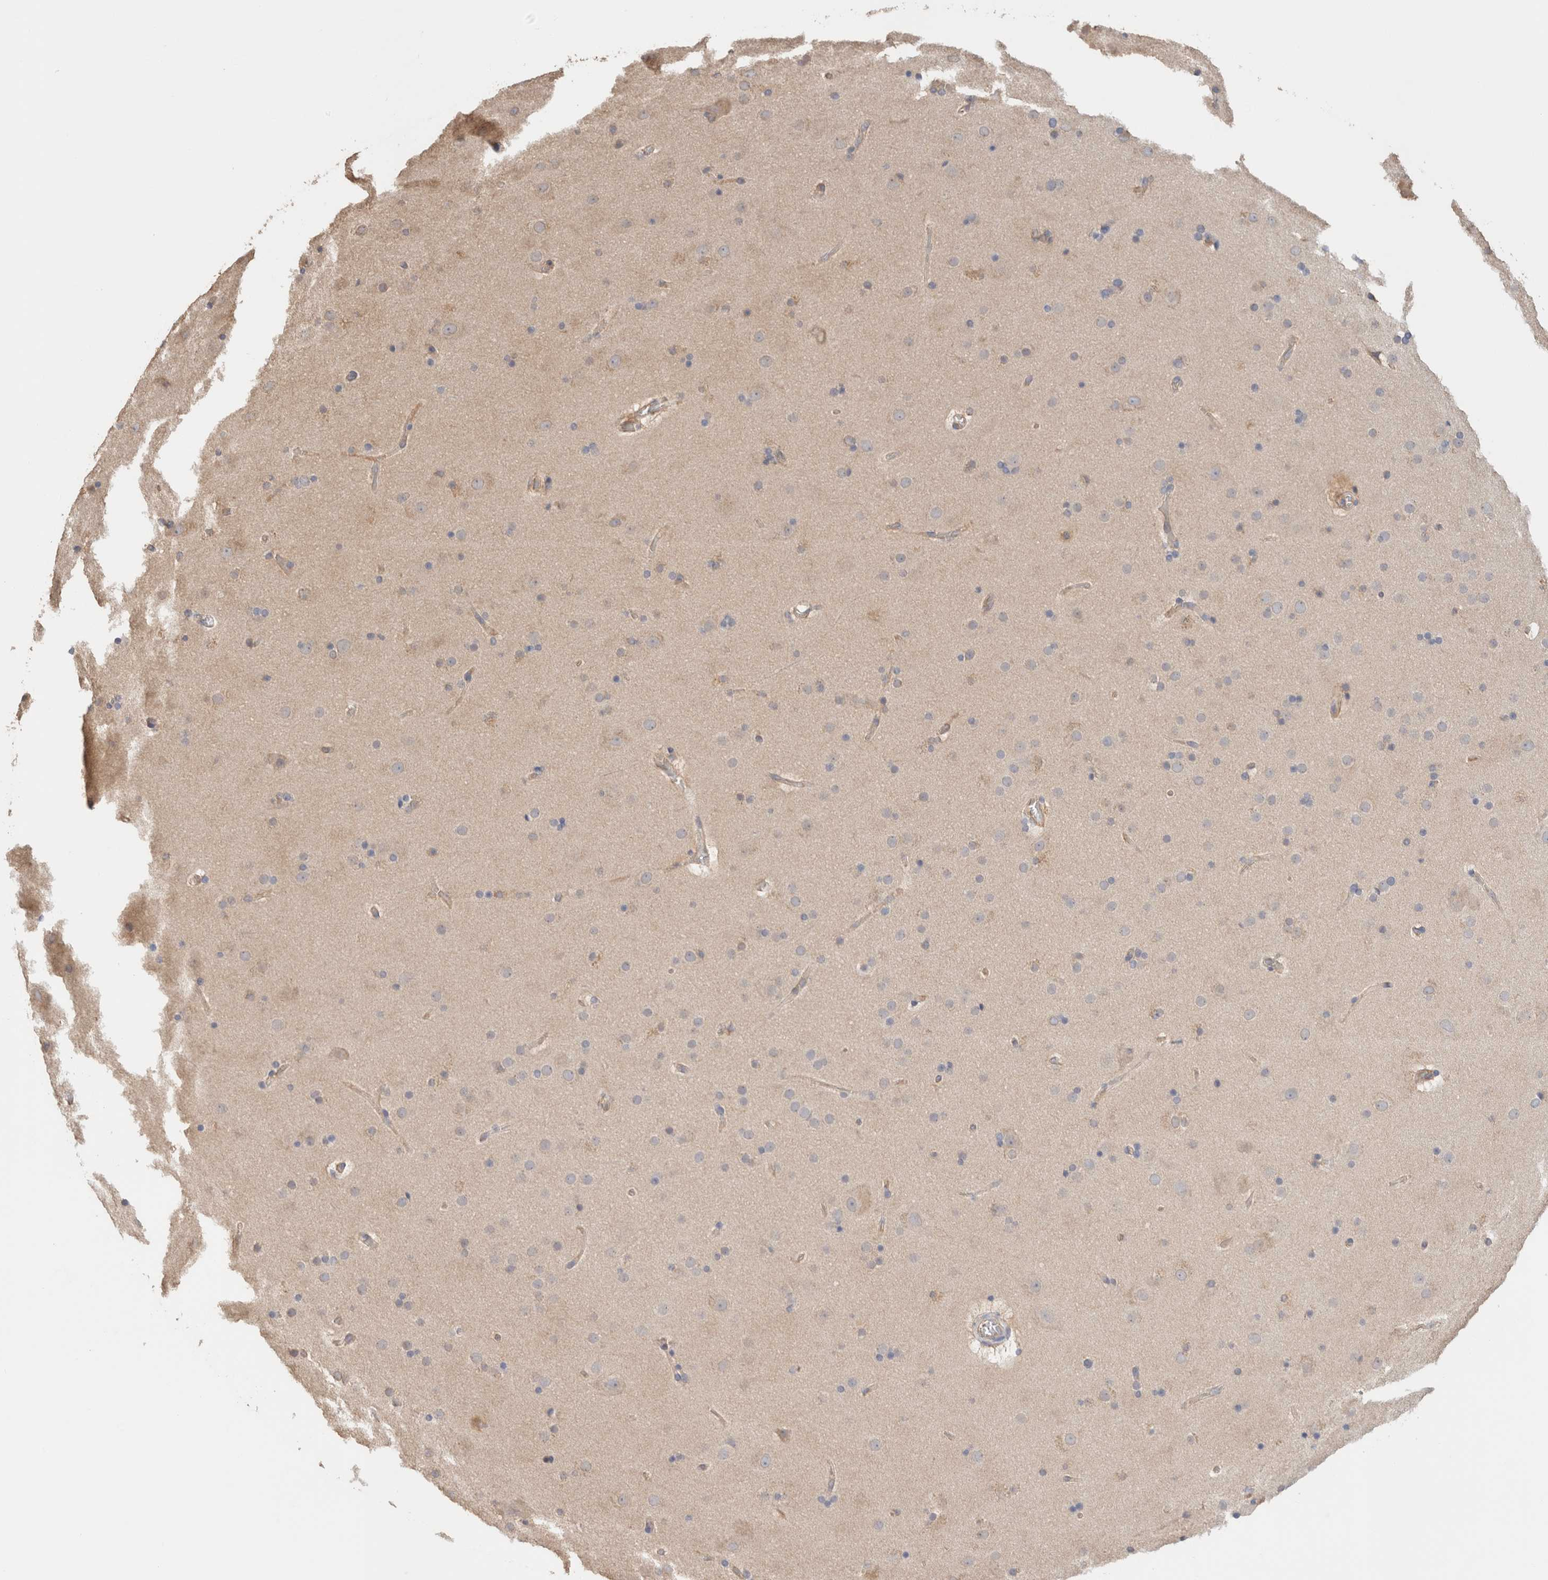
{"staining": {"intensity": "moderate", "quantity": "25%-75%", "location": "cytoplasmic/membranous"}, "tissue": "cerebral cortex", "cell_type": "Endothelial cells", "image_type": "normal", "snomed": [{"axis": "morphology", "description": "Normal tissue, NOS"}, {"axis": "topography", "description": "Cerebral cortex"}], "caption": "Immunohistochemistry of unremarkable cerebral cortex displays medium levels of moderate cytoplasmic/membranous staining in approximately 25%-75% of endothelial cells.", "gene": "CFAP418", "patient": {"sex": "male", "age": 57}}